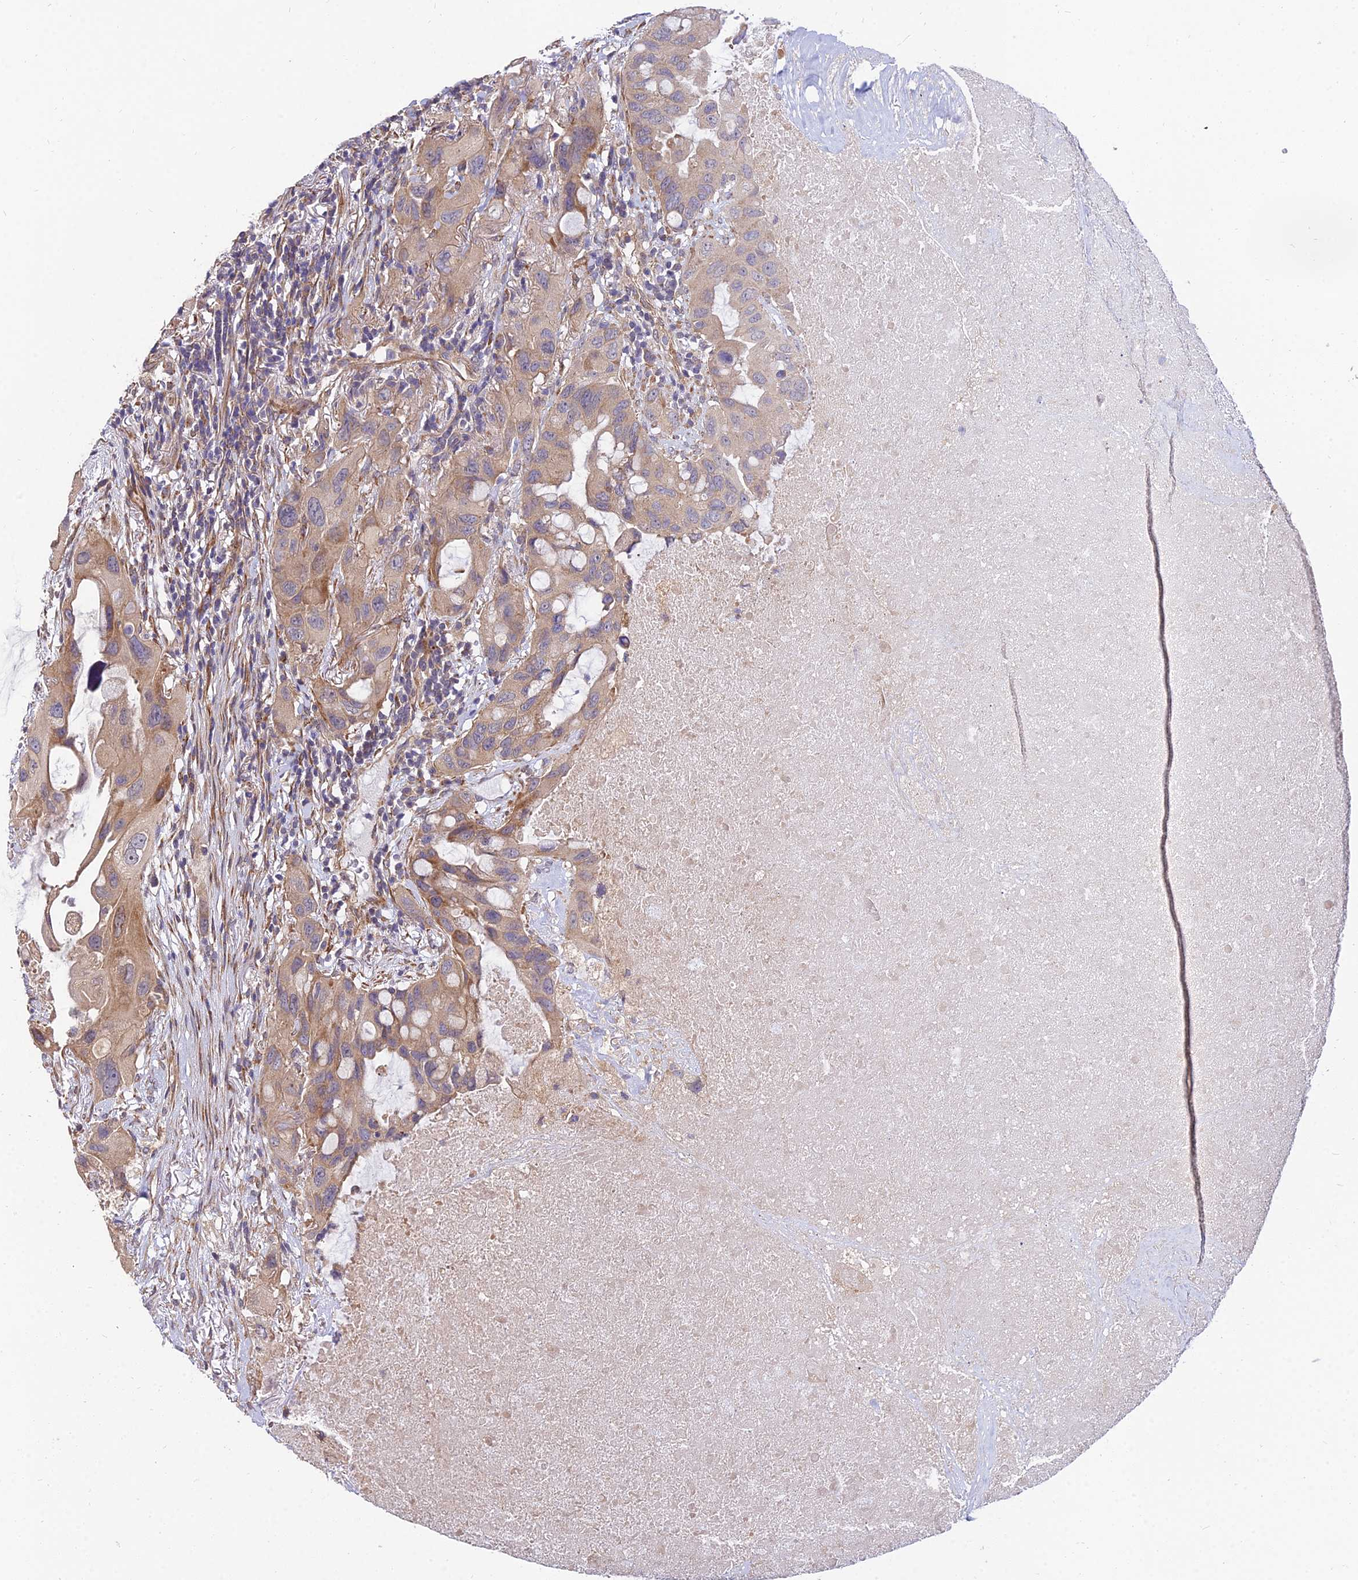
{"staining": {"intensity": "moderate", "quantity": ">75%", "location": "cytoplasmic/membranous"}, "tissue": "lung cancer", "cell_type": "Tumor cells", "image_type": "cancer", "snomed": [{"axis": "morphology", "description": "Squamous cell carcinoma, NOS"}, {"axis": "topography", "description": "Lung"}], "caption": "Protein expression analysis of human lung squamous cell carcinoma reveals moderate cytoplasmic/membranous positivity in approximately >75% of tumor cells. (Brightfield microscopy of DAB IHC at high magnification).", "gene": "ARL8B", "patient": {"sex": "female", "age": 73}}